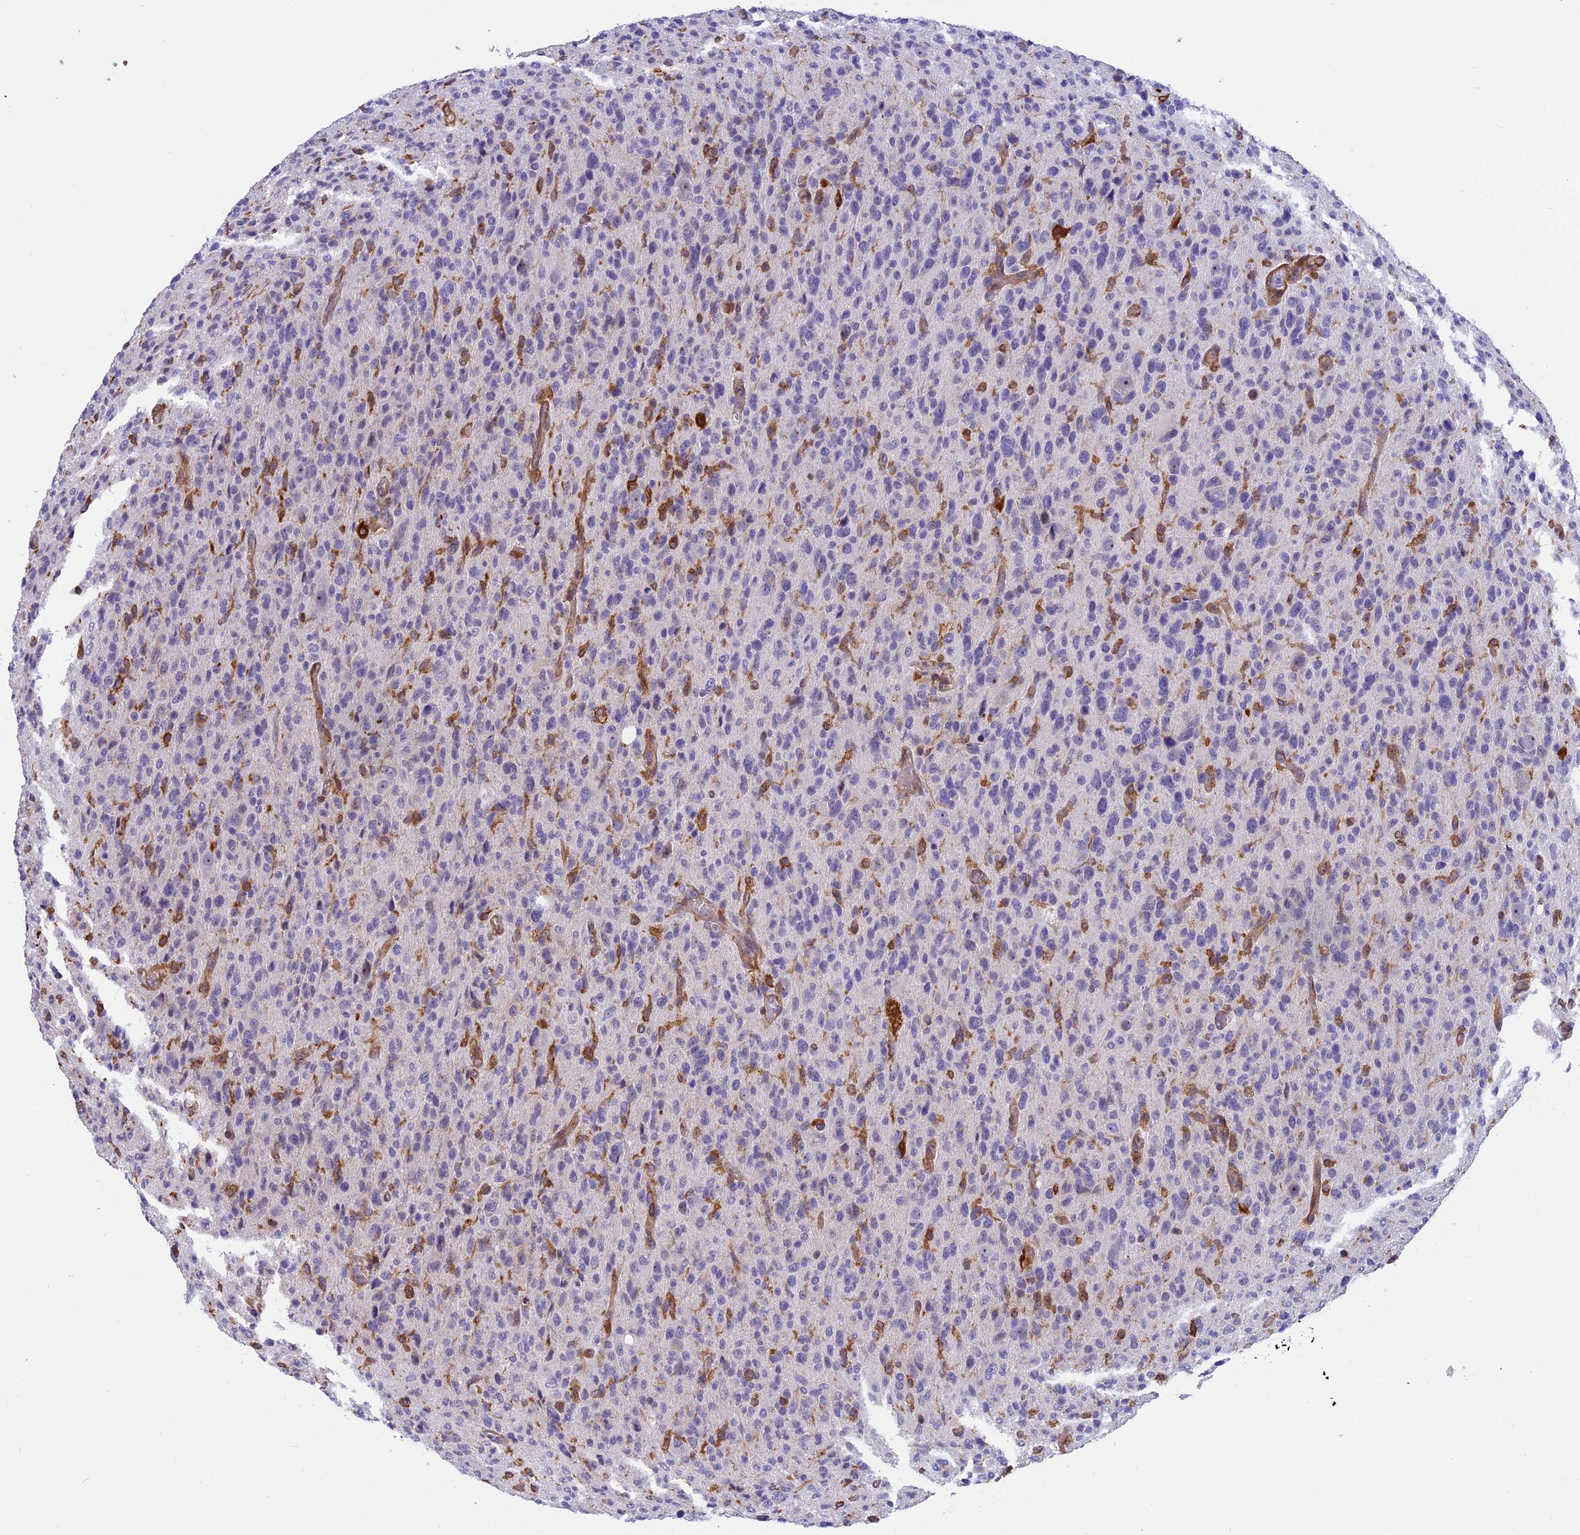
{"staining": {"intensity": "negative", "quantity": "none", "location": "none"}, "tissue": "glioma", "cell_type": "Tumor cells", "image_type": "cancer", "snomed": [{"axis": "morphology", "description": "Glioma, malignant, High grade"}, {"axis": "topography", "description": "Brain"}], "caption": "A micrograph of high-grade glioma (malignant) stained for a protein demonstrates no brown staining in tumor cells.", "gene": "EHBP1L1", "patient": {"sex": "female", "age": 57}}